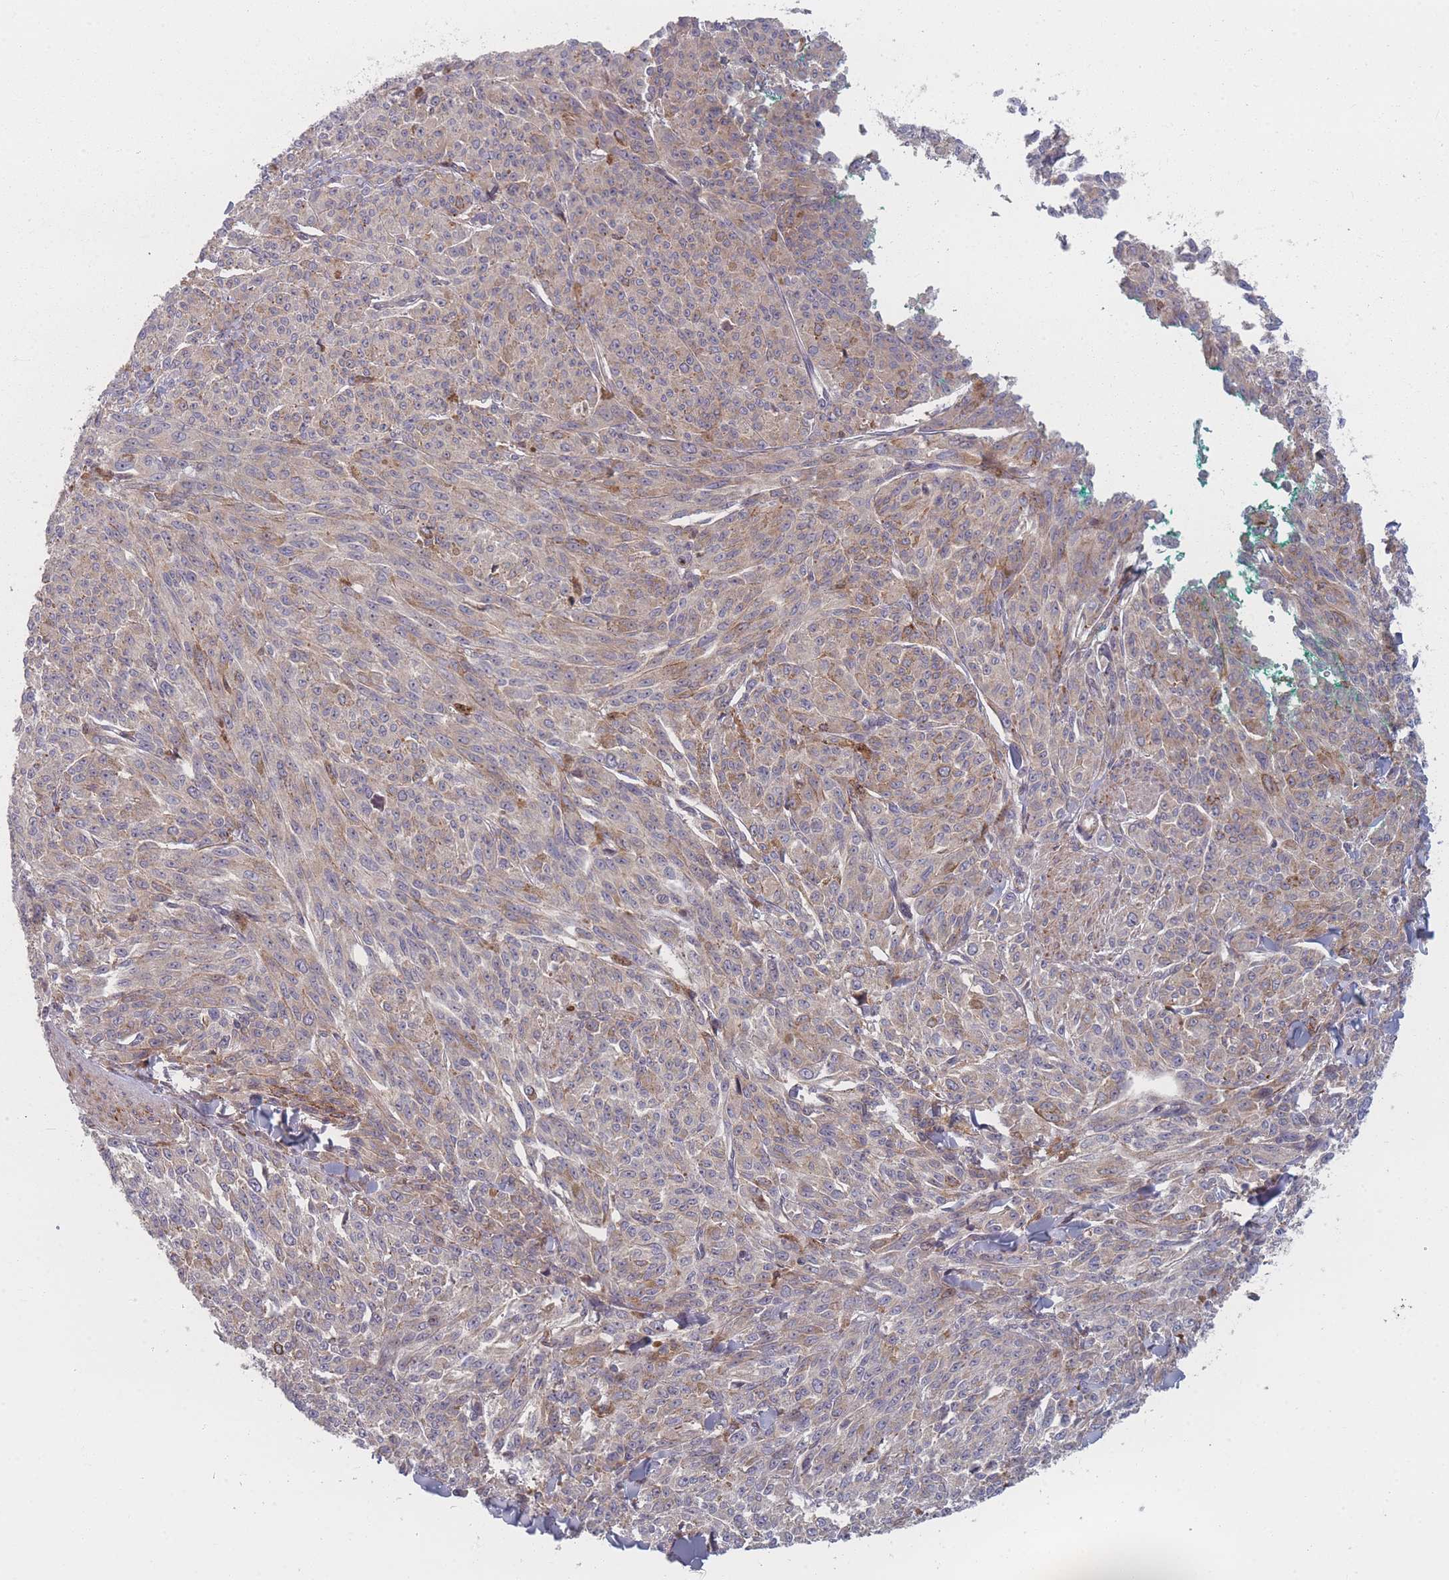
{"staining": {"intensity": "negative", "quantity": "none", "location": "none"}, "tissue": "melanoma", "cell_type": "Tumor cells", "image_type": "cancer", "snomed": [{"axis": "morphology", "description": "Malignant melanoma, NOS"}, {"axis": "topography", "description": "Skin"}], "caption": "DAB (3,3'-diaminobenzidine) immunohistochemical staining of human melanoma exhibits no significant staining in tumor cells.", "gene": "EEF1AKMT2", "patient": {"sex": "female", "age": 52}}